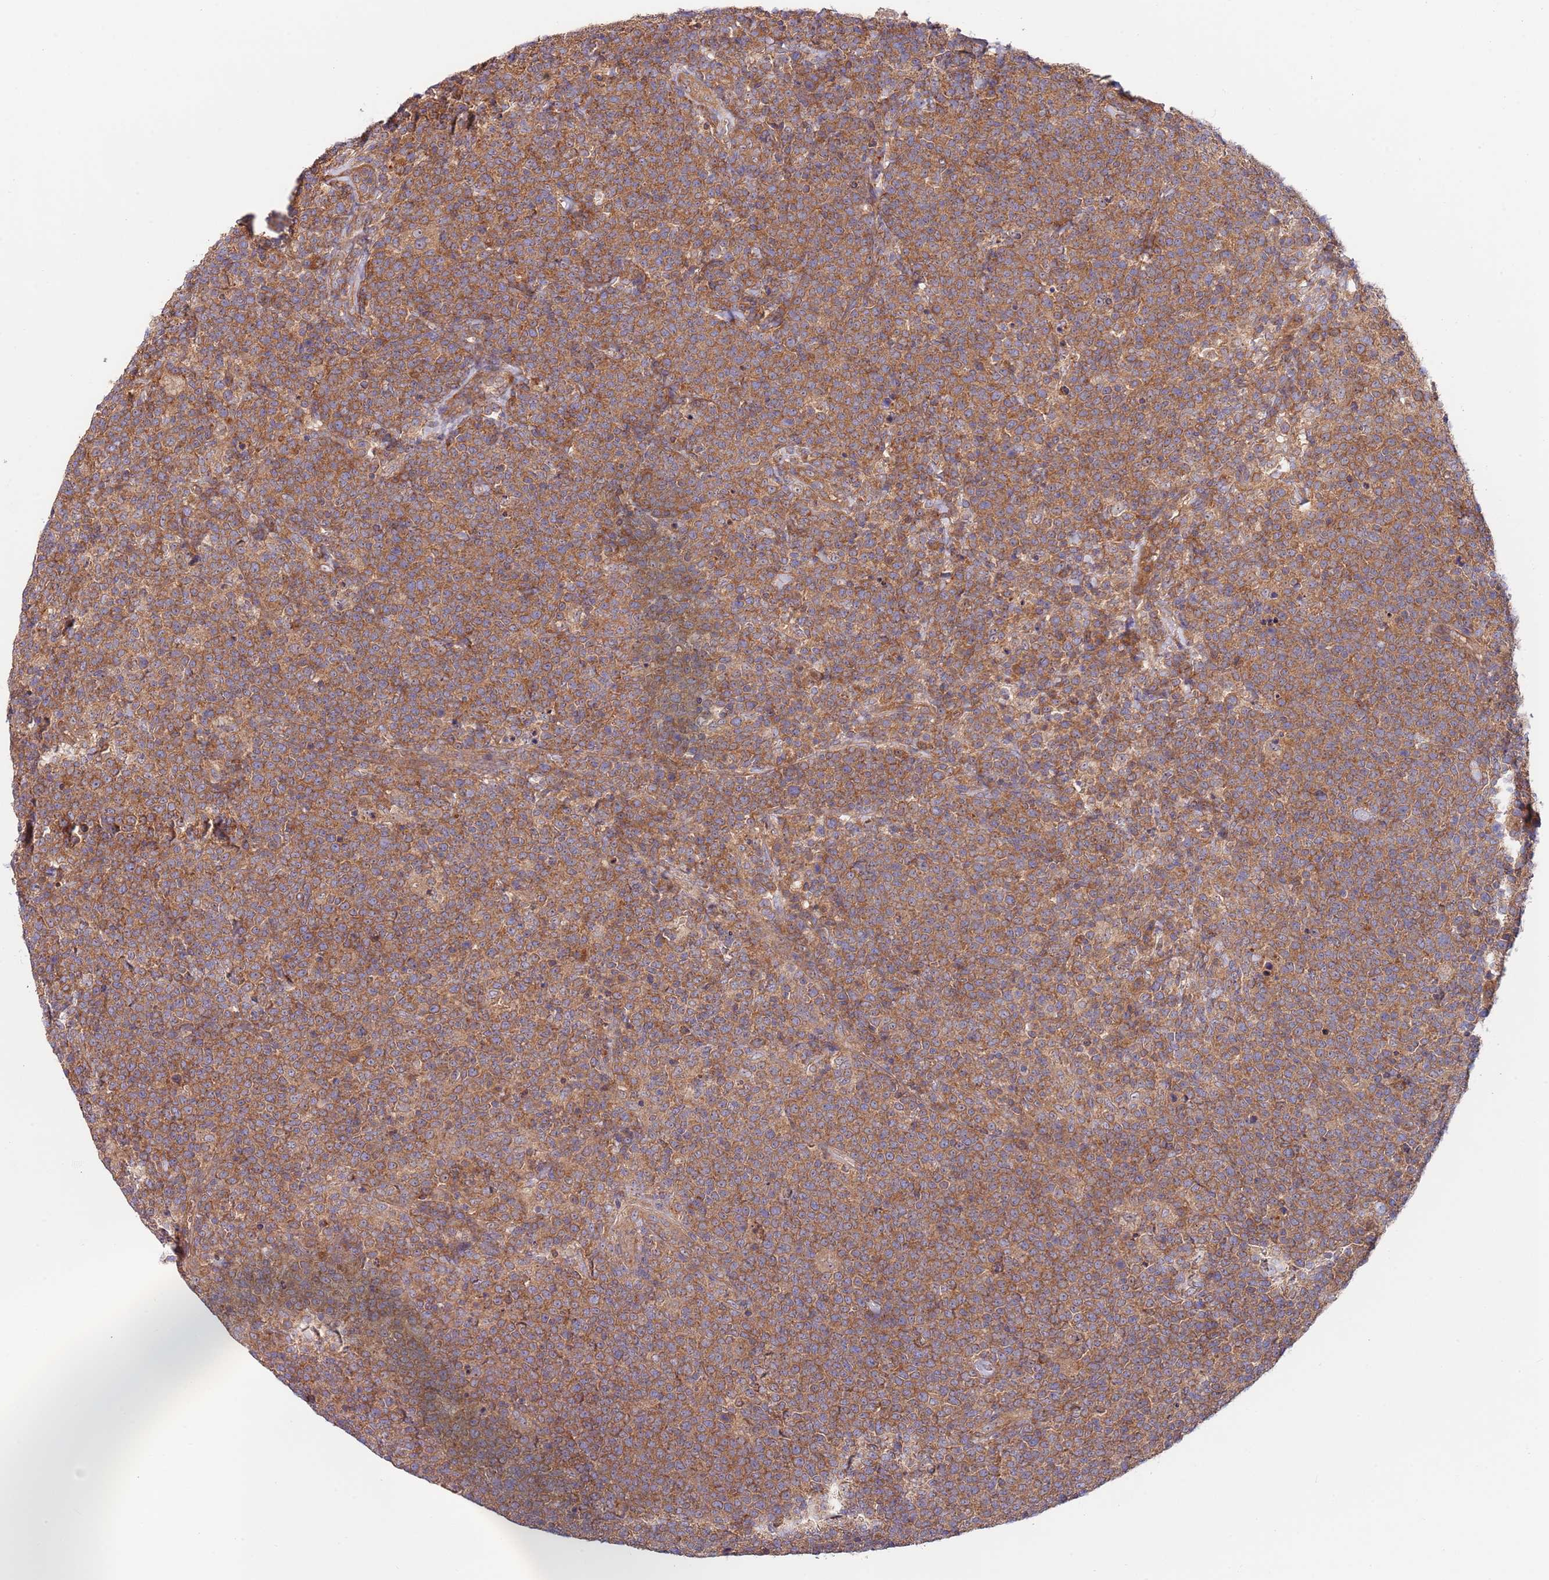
{"staining": {"intensity": "moderate", "quantity": ">75%", "location": "cytoplasmic/membranous"}, "tissue": "lymphoma", "cell_type": "Tumor cells", "image_type": "cancer", "snomed": [{"axis": "morphology", "description": "Malignant lymphoma, non-Hodgkin's type, High grade"}, {"axis": "topography", "description": "Lymph node"}], "caption": "Immunohistochemistry (IHC) (DAB (3,3'-diaminobenzidine)) staining of lymphoma reveals moderate cytoplasmic/membranous protein positivity in approximately >75% of tumor cells.", "gene": "EIF3F", "patient": {"sex": "male", "age": 61}}